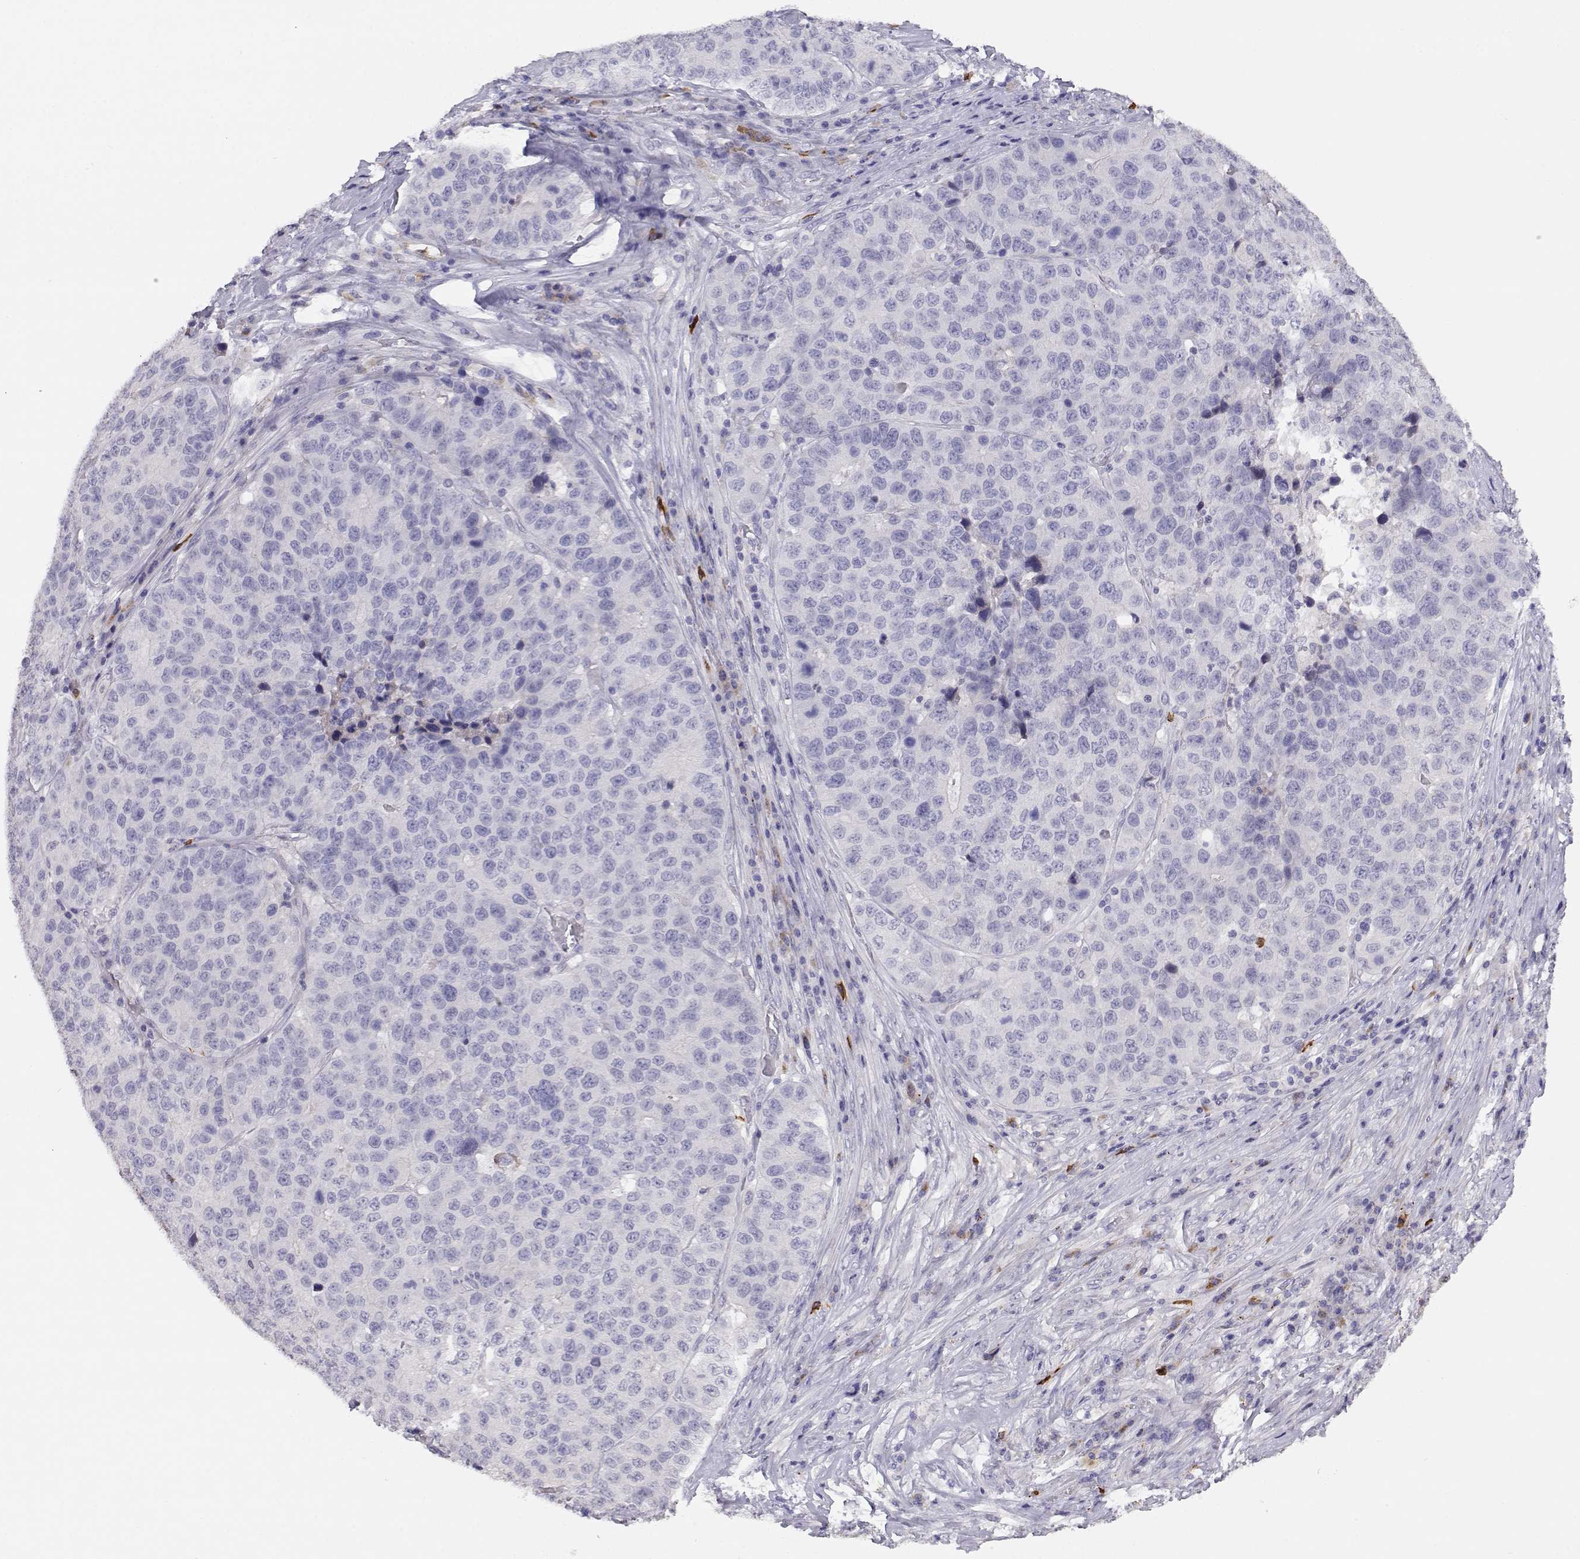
{"staining": {"intensity": "negative", "quantity": "none", "location": "none"}, "tissue": "stomach cancer", "cell_type": "Tumor cells", "image_type": "cancer", "snomed": [{"axis": "morphology", "description": "Adenocarcinoma, NOS"}, {"axis": "topography", "description": "Stomach"}], "caption": "Photomicrograph shows no protein staining in tumor cells of stomach cancer (adenocarcinoma) tissue.", "gene": "CDHR1", "patient": {"sex": "male", "age": 71}}